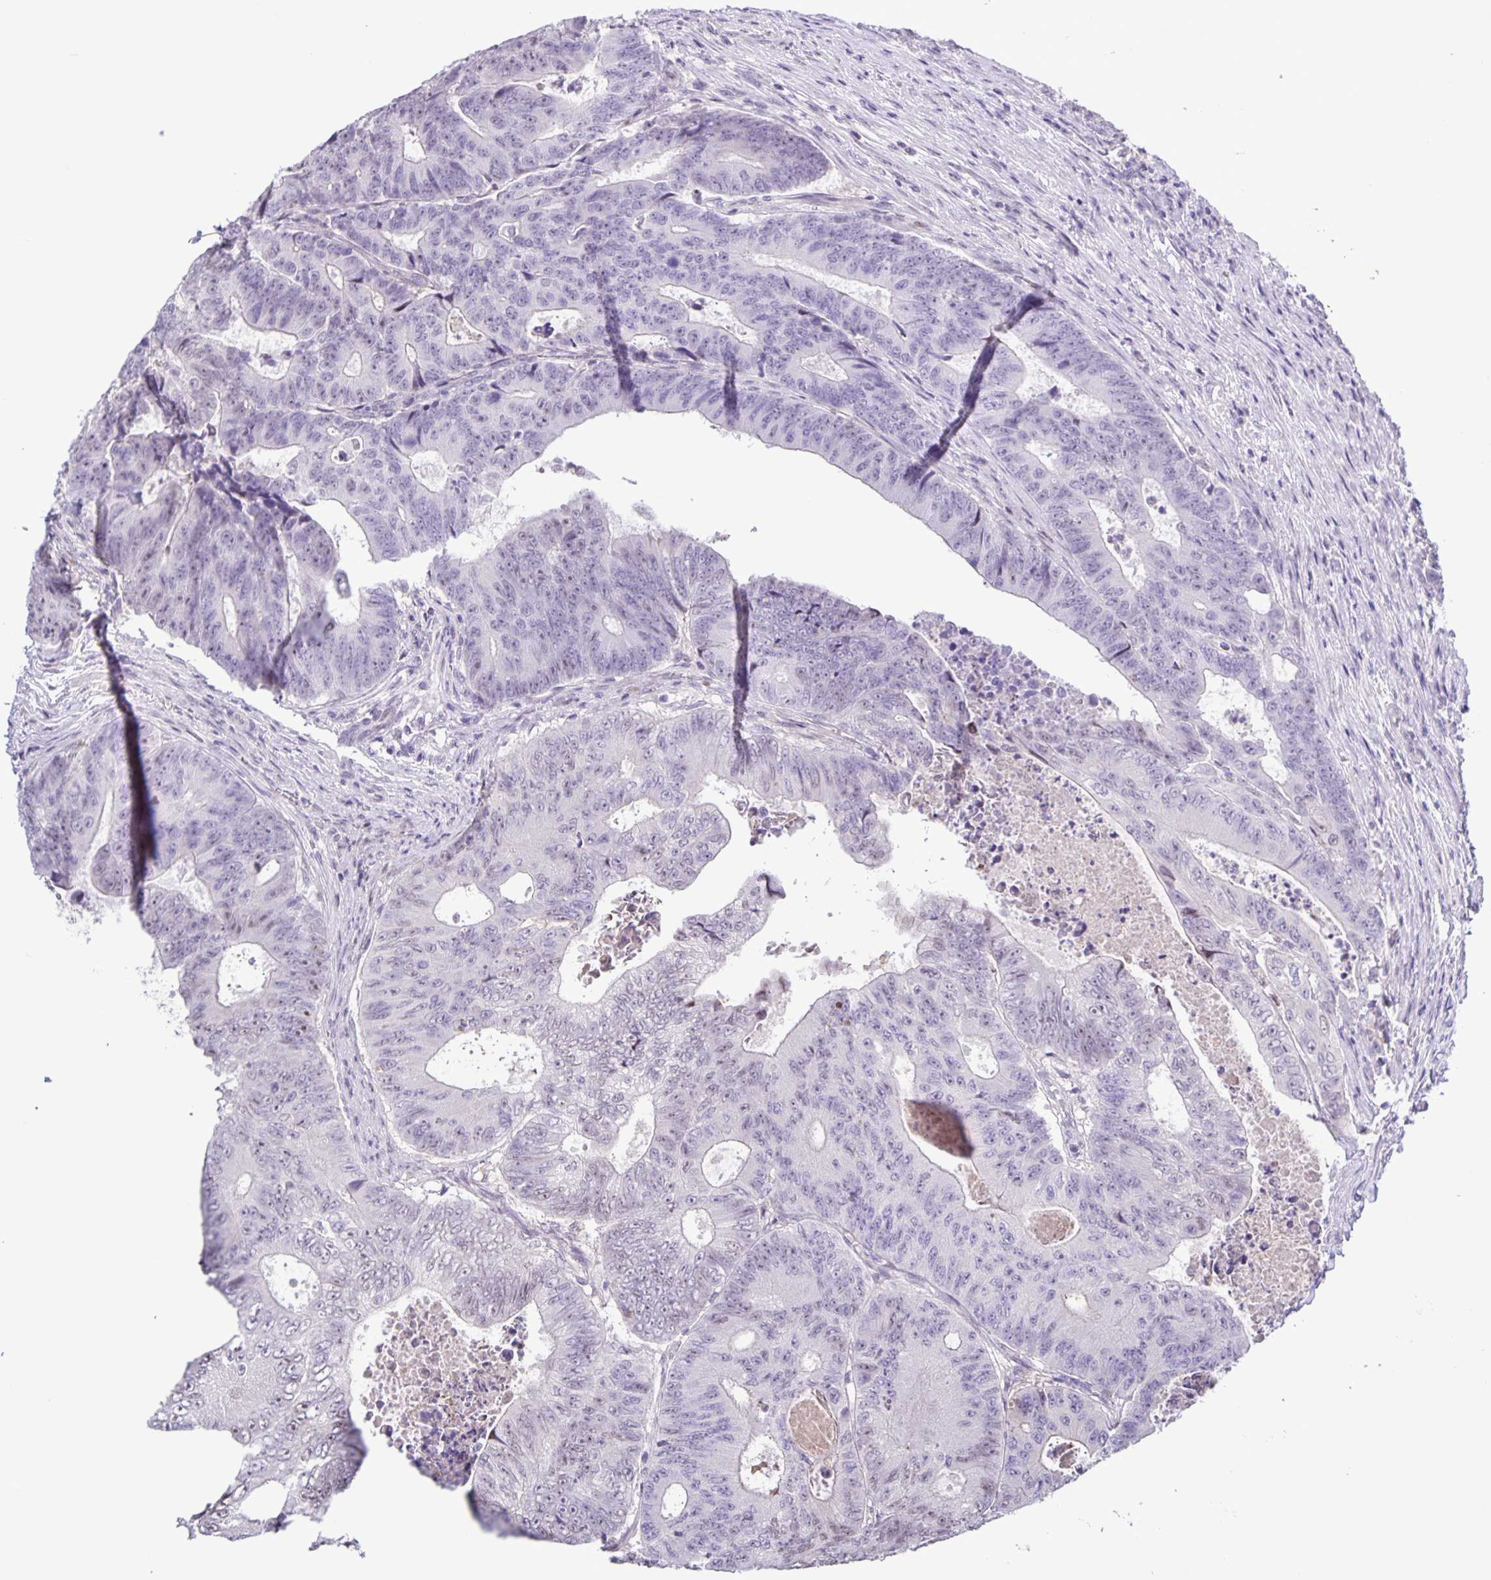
{"staining": {"intensity": "negative", "quantity": "none", "location": "none"}, "tissue": "colorectal cancer", "cell_type": "Tumor cells", "image_type": "cancer", "snomed": [{"axis": "morphology", "description": "Adenocarcinoma, NOS"}, {"axis": "topography", "description": "Colon"}], "caption": "The image displays no staining of tumor cells in adenocarcinoma (colorectal).", "gene": "ONECUT2", "patient": {"sex": "female", "age": 48}}